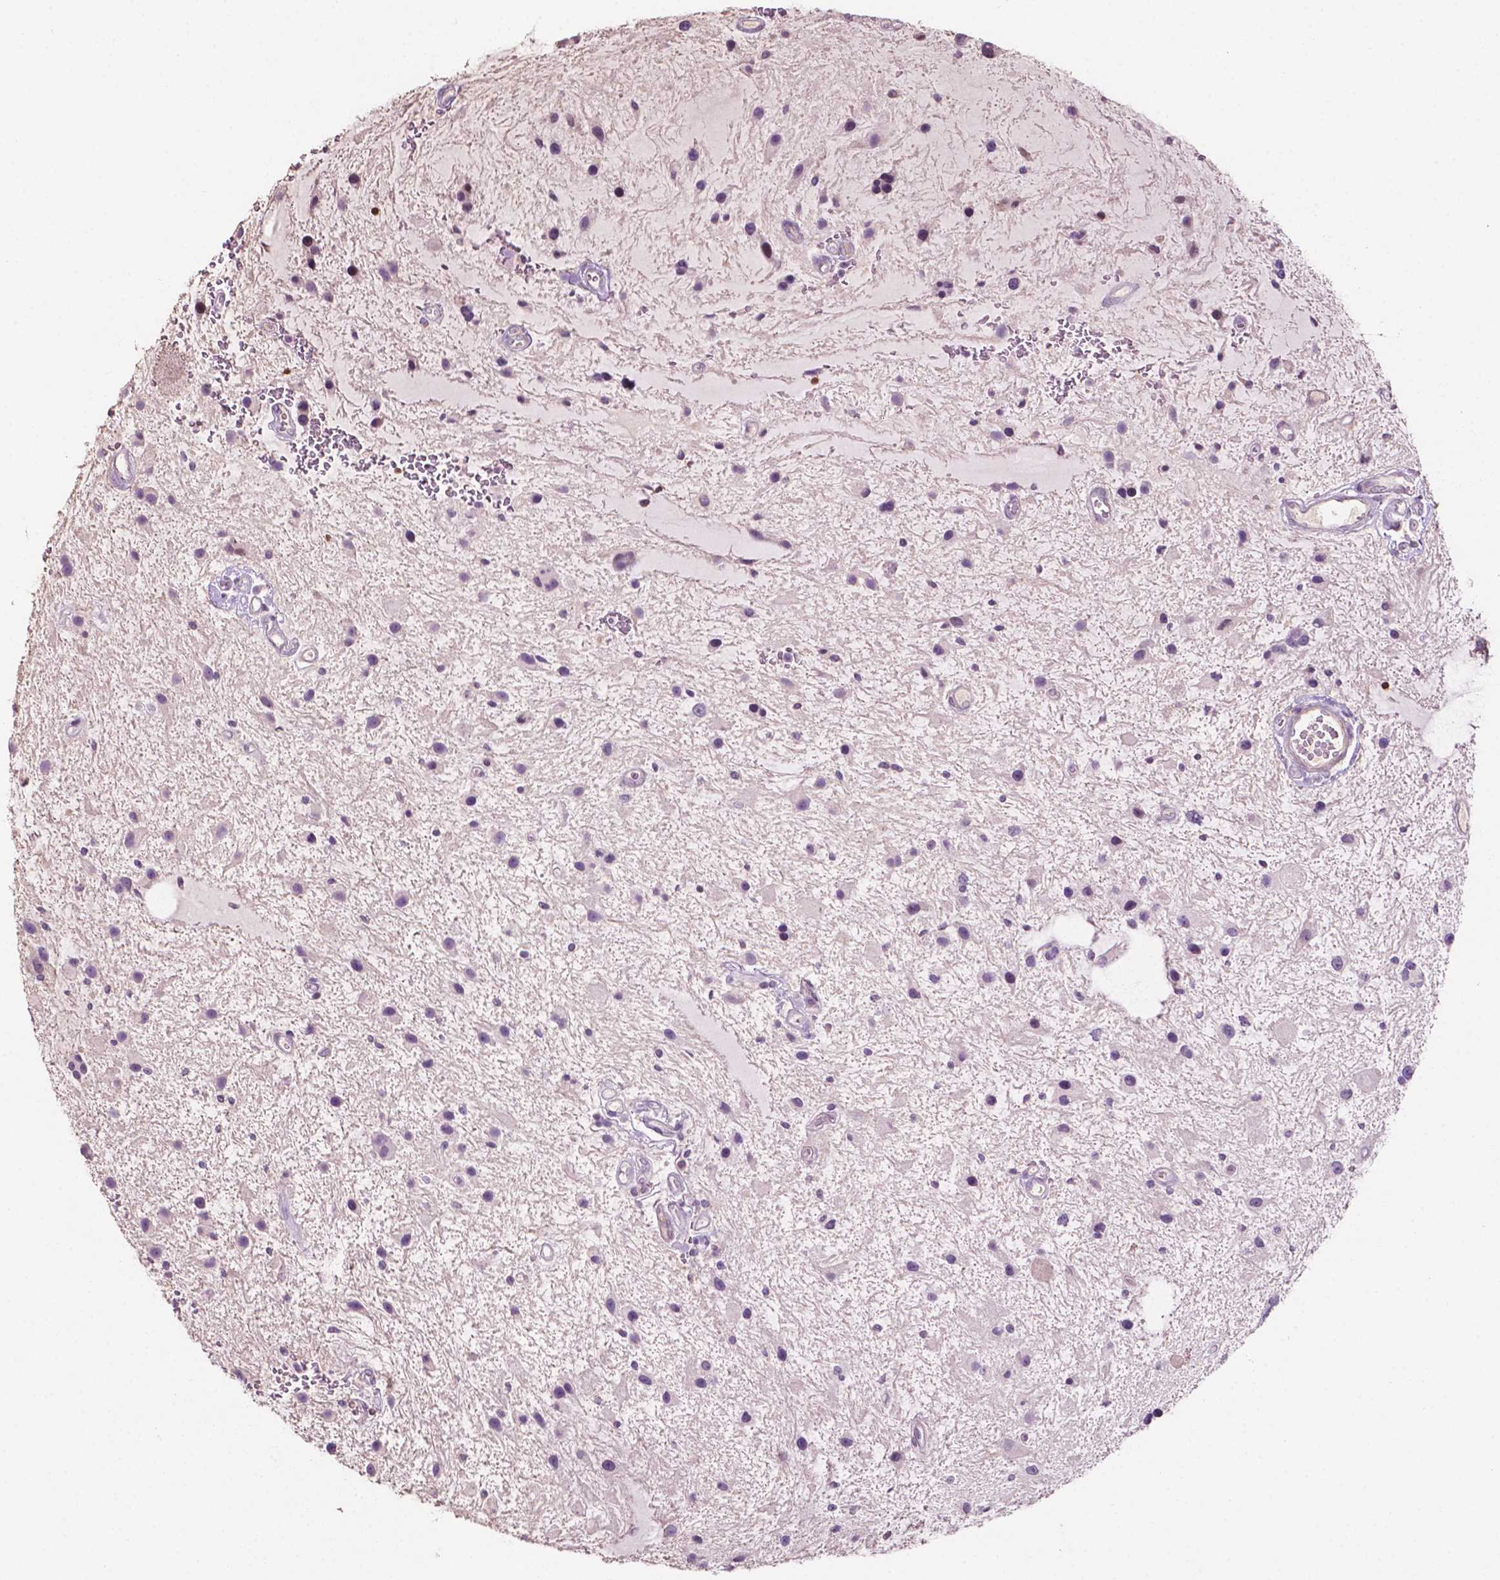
{"staining": {"intensity": "negative", "quantity": "none", "location": "none"}, "tissue": "glioma", "cell_type": "Tumor cells", "image_type": "cancer", "snomed": [{"axis": "morphology", "description": "Glioma, malignant, Low grade"}, {"axis": "topography", "description": "Cerebellum"}], "caption": "The immunohistochemistry (IHC) photomicrograph has no significant positivity in tumor cells of glioma tissue.", "gene": "TBC1D10C", "patient": {"sex": "female", "age": 14}}